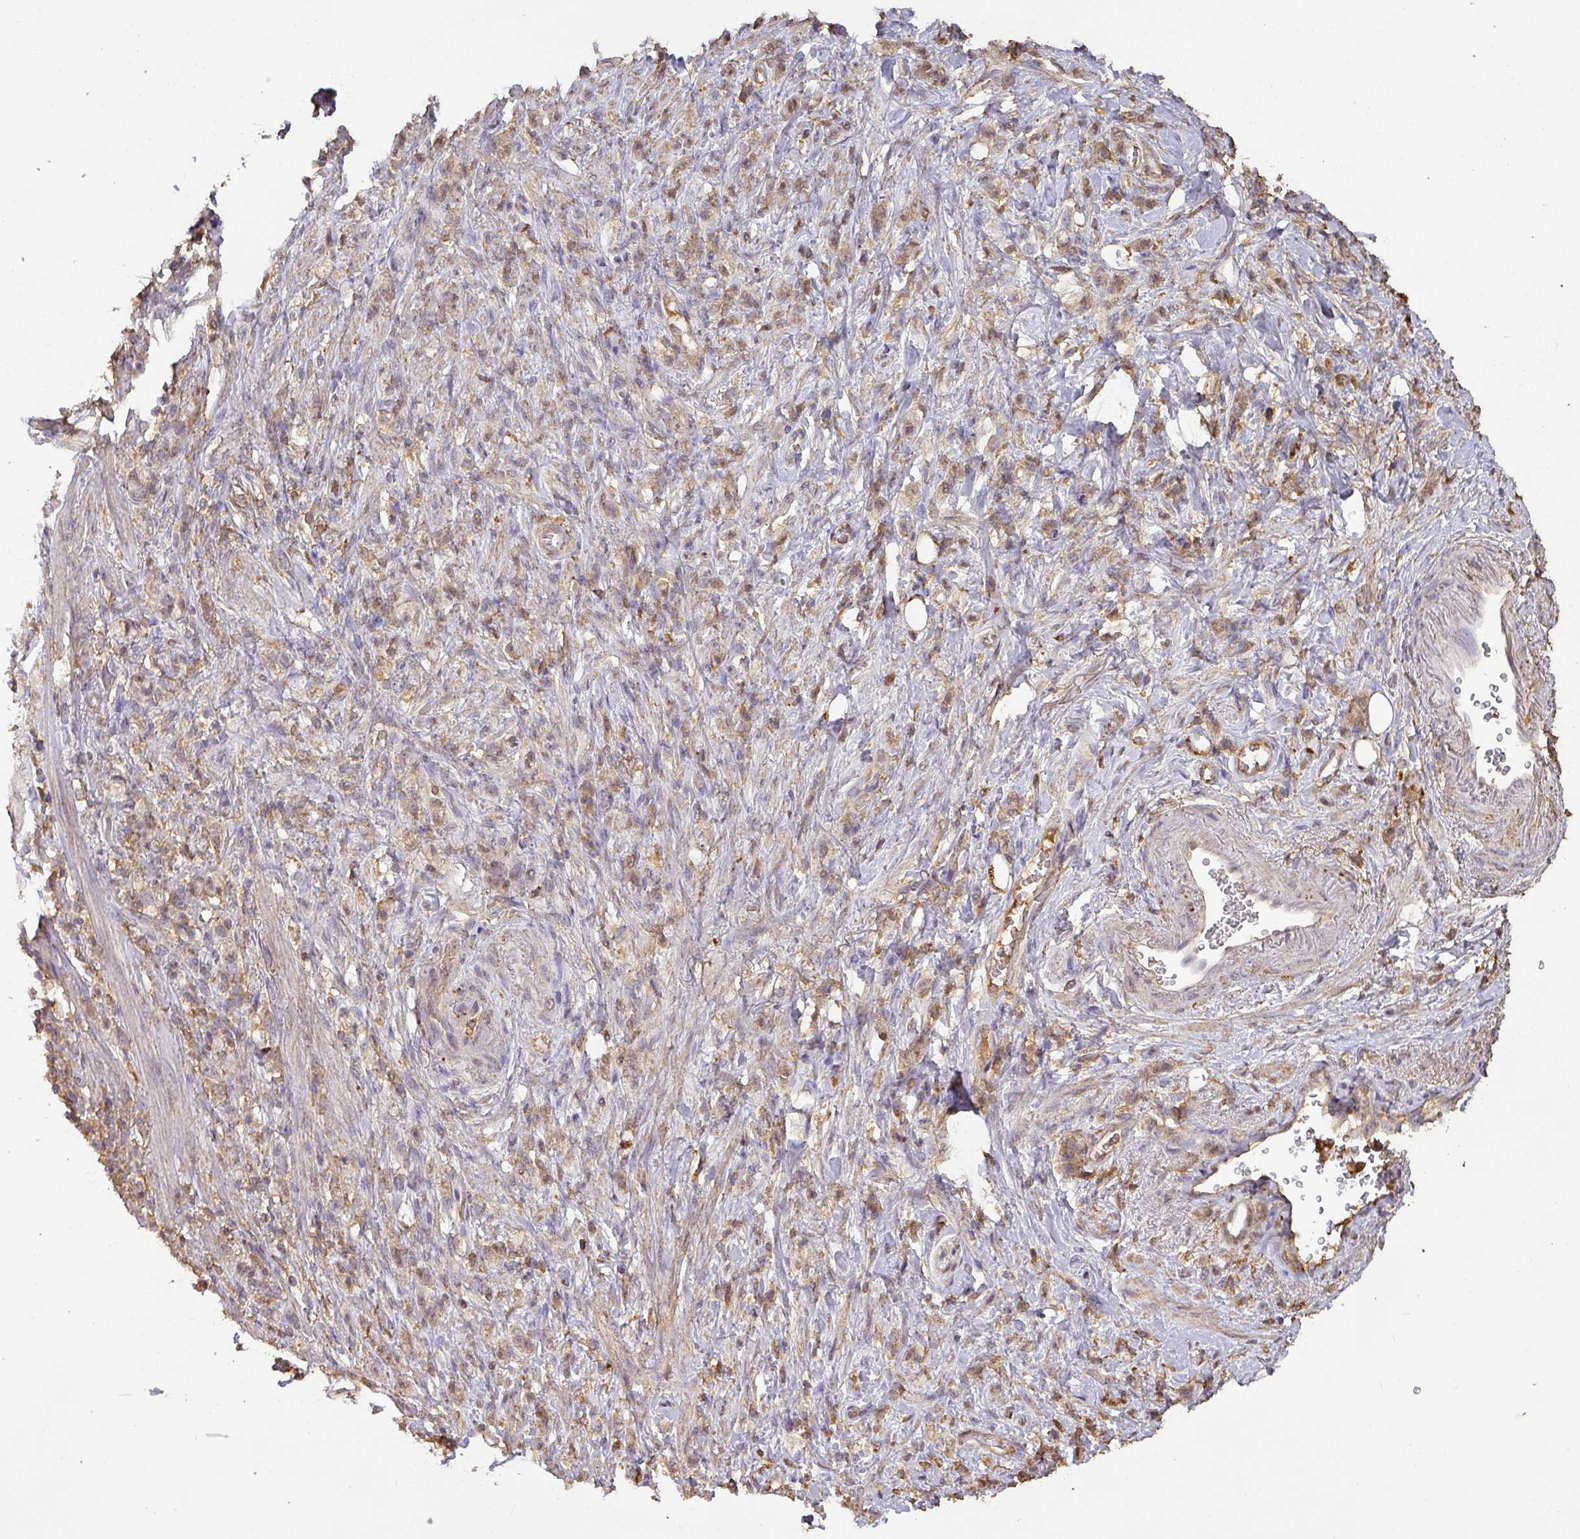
{"staining": {"intensity": "weak", "quantity": "25%-75%", "location": "cytoplasmic/membranous"}, "tissue": "stomach cancer", "cell_type": "Tumor cells", "image_type": "cancer", "snomed": [{"axis": "morphology", "description": "Adenocarcinoma, NOS"}, {"axis": "topography", "description": "Stomach"}], "caption": "A brown stain labels weak cytoplasmic/membranous staining of a protein in adenocarcinoma (stomach) tumor cells. The protein is stained brown, and the nuclei are stained in blue (DAB IHC with brightfield microscopy, high magnification).", "gene": "ATAT1", "patient": {"sex": "male", "age": 77}}